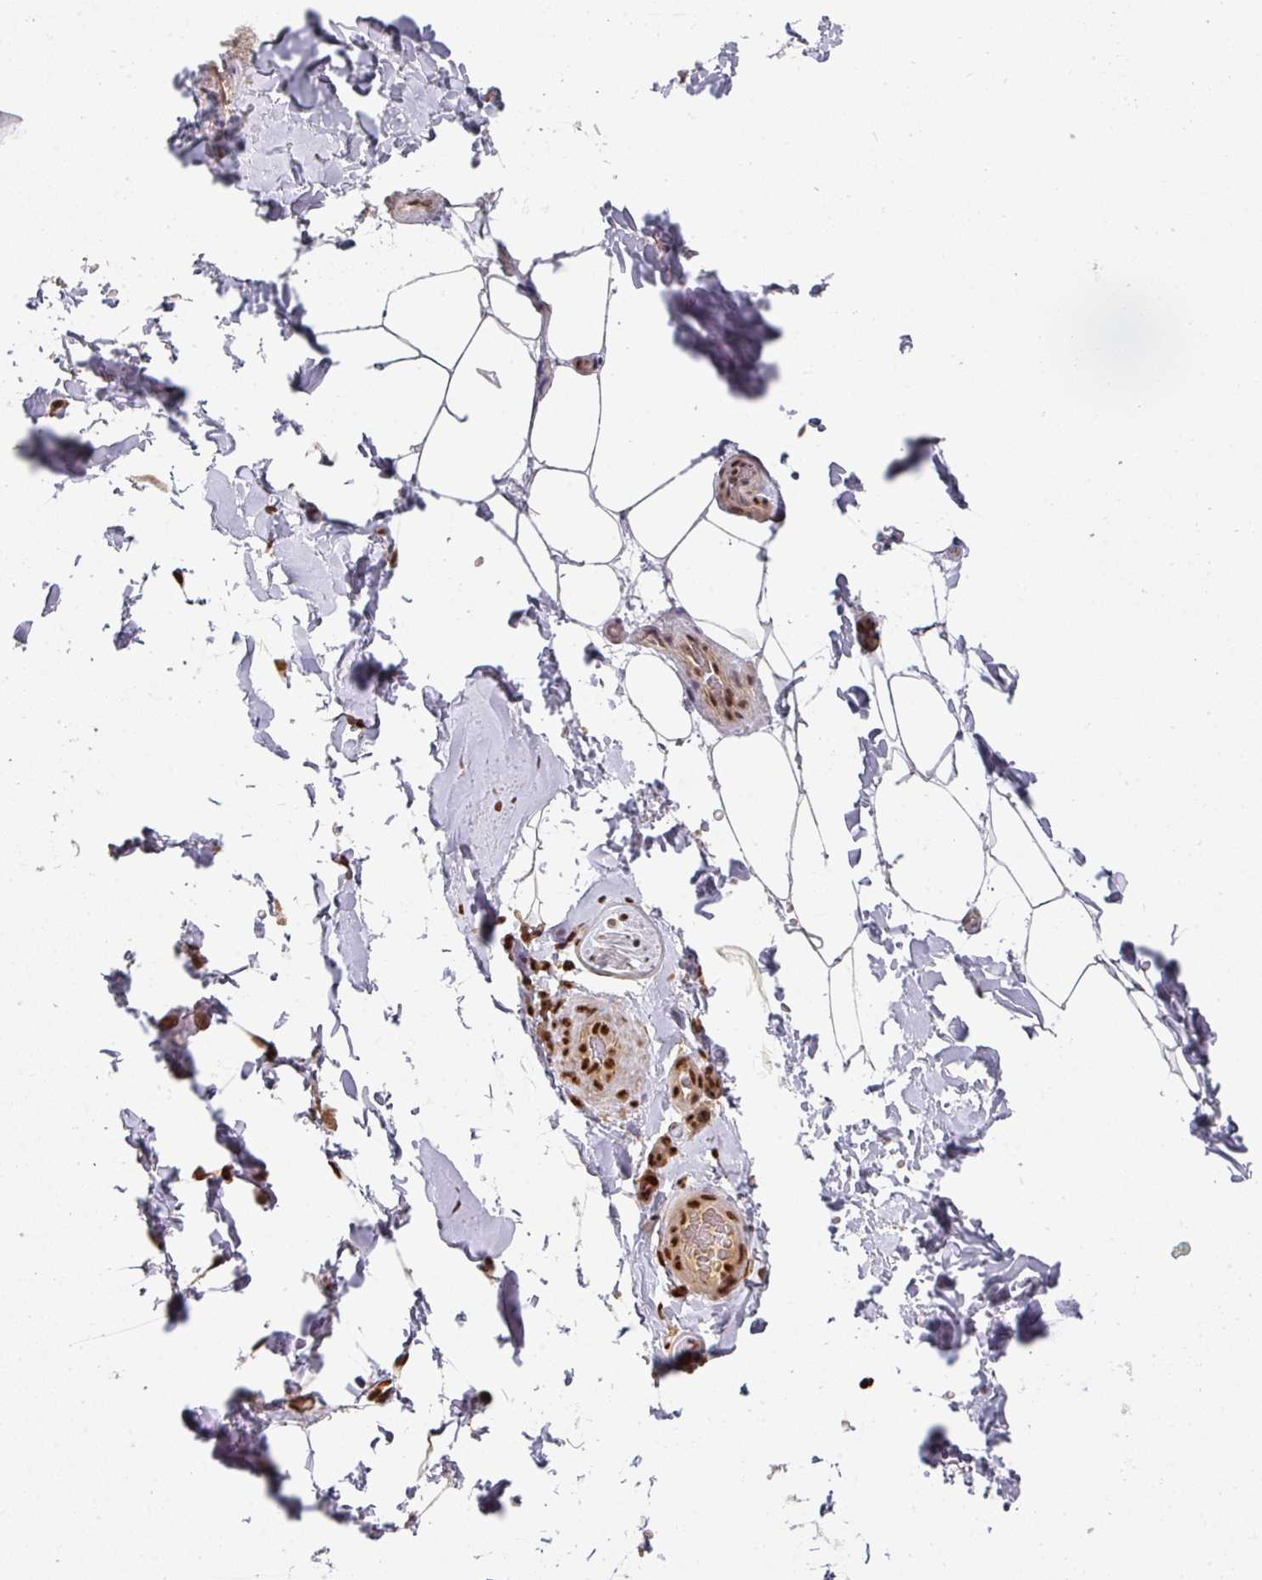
{"staining": {"intensity": "moderate", "quantity": ">75%", "location": "nuclear"}, "tissue": "adipose tissue", "cell_type": "Adipocytes", "image_type": "normal", "snomed": [{"axis": "morphology", "description": "Normal tissue, NOS"}, {"axis": "topography", "description": "Vascular tissue"}, {"axis": "topography", "description": "Peripheral nerve tissue"}], "caption": "Adipocytes reveal medium levels of moderate nuclear staining in approximately >75% of cells in unremarkable adipose tissue. (IHC, brightfield microscopy, high magnification).", "gene": "DIDO1", "patient": {"sex": "male", "age": 41}}